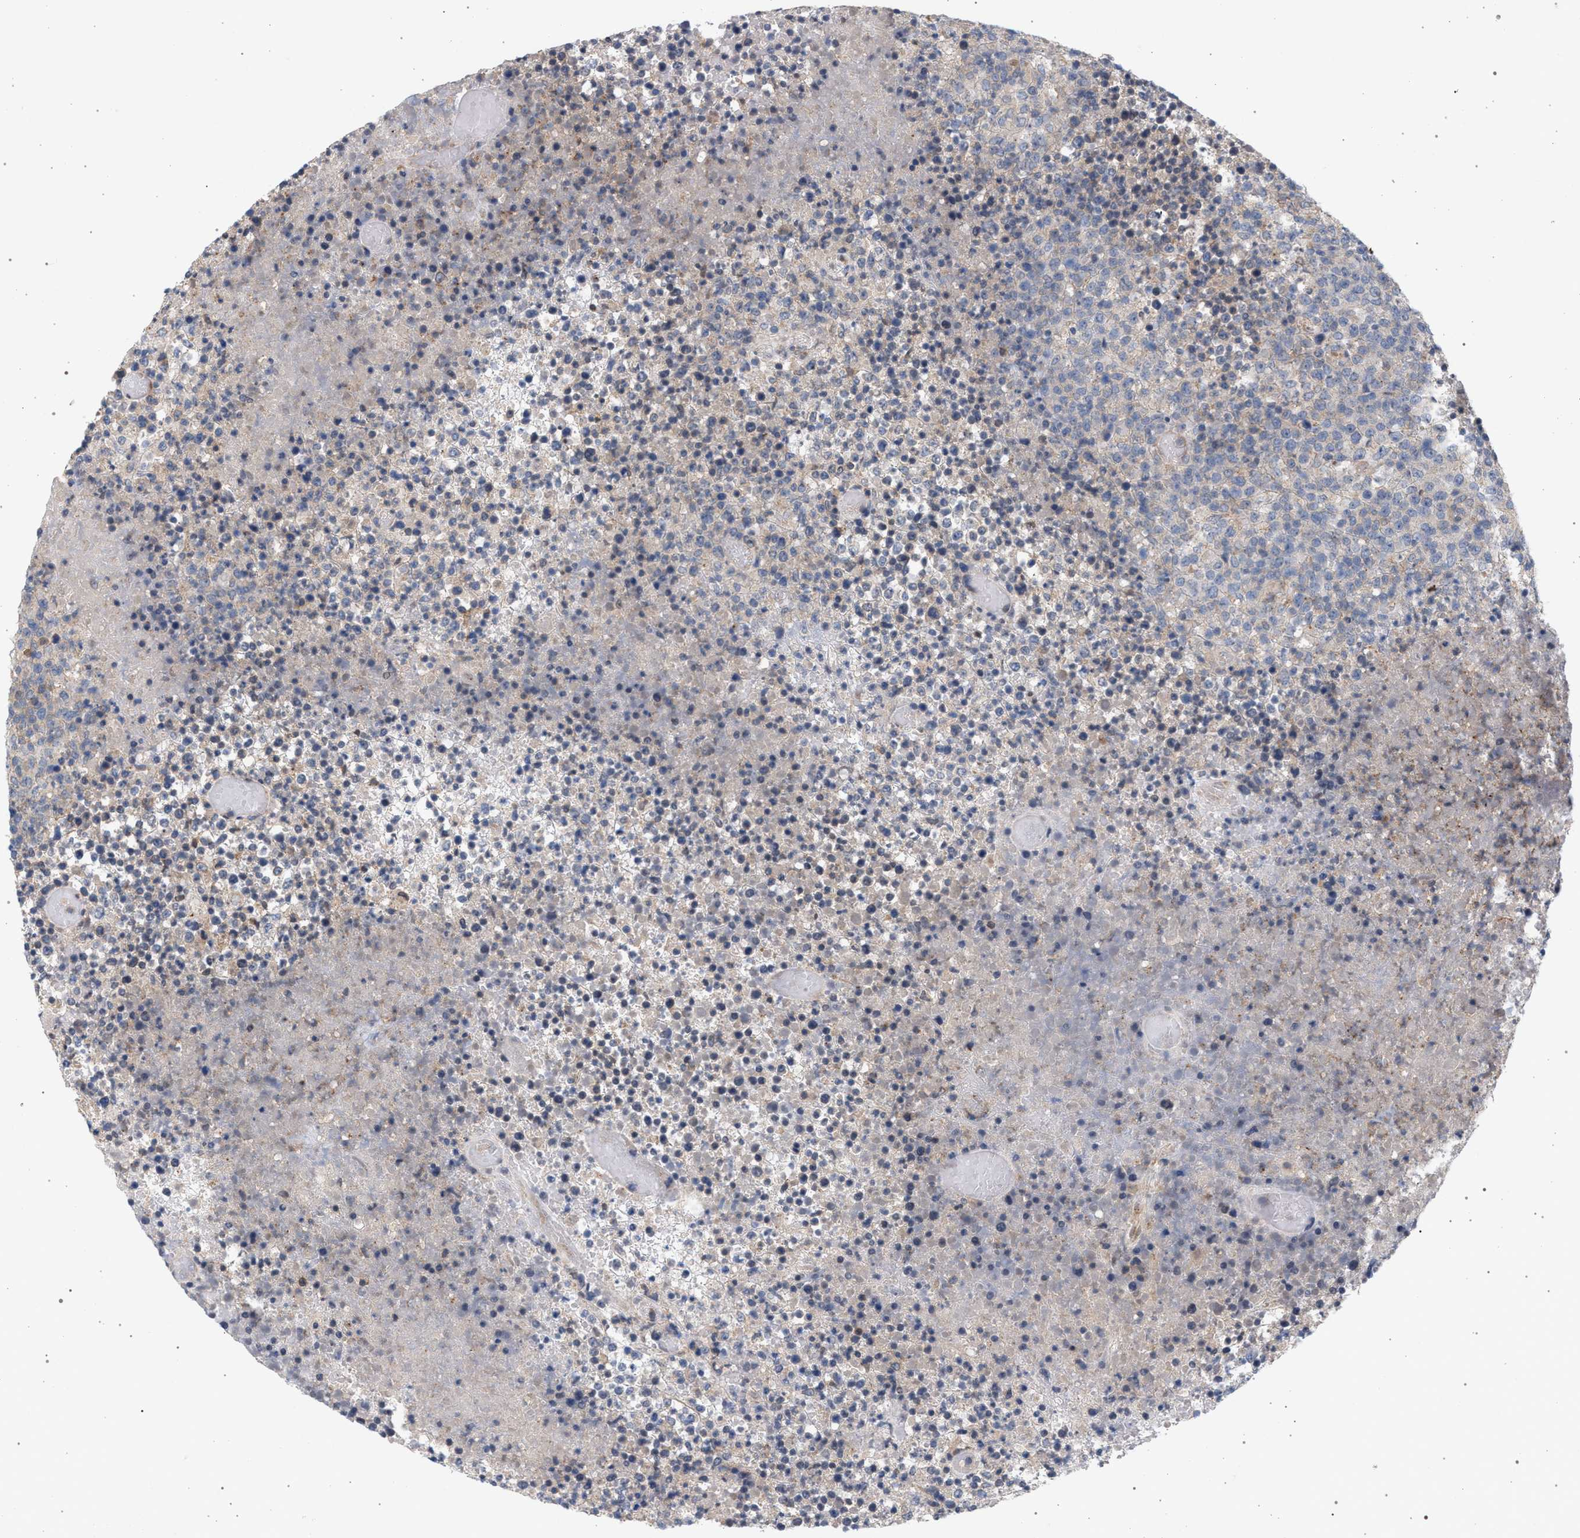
{"staining": {"intensity": "negative", "quantity": "none", "location": "none"}, "tissue": "lymphoma", "cell_type": "Tumor cells", "image_type": "cancer", "snomed": [{"axis": "morphology", "description": "Malignant lymphoma, non-Hodgkin's type, High grade"}, {"axis": "topography", "description": "Lymph node"}], "caption": "The histopathology image displays no staining of tumor cells in lymphoma.", "gene": "ARPC5L", "patient": {"sex": "male", "age": 13}}